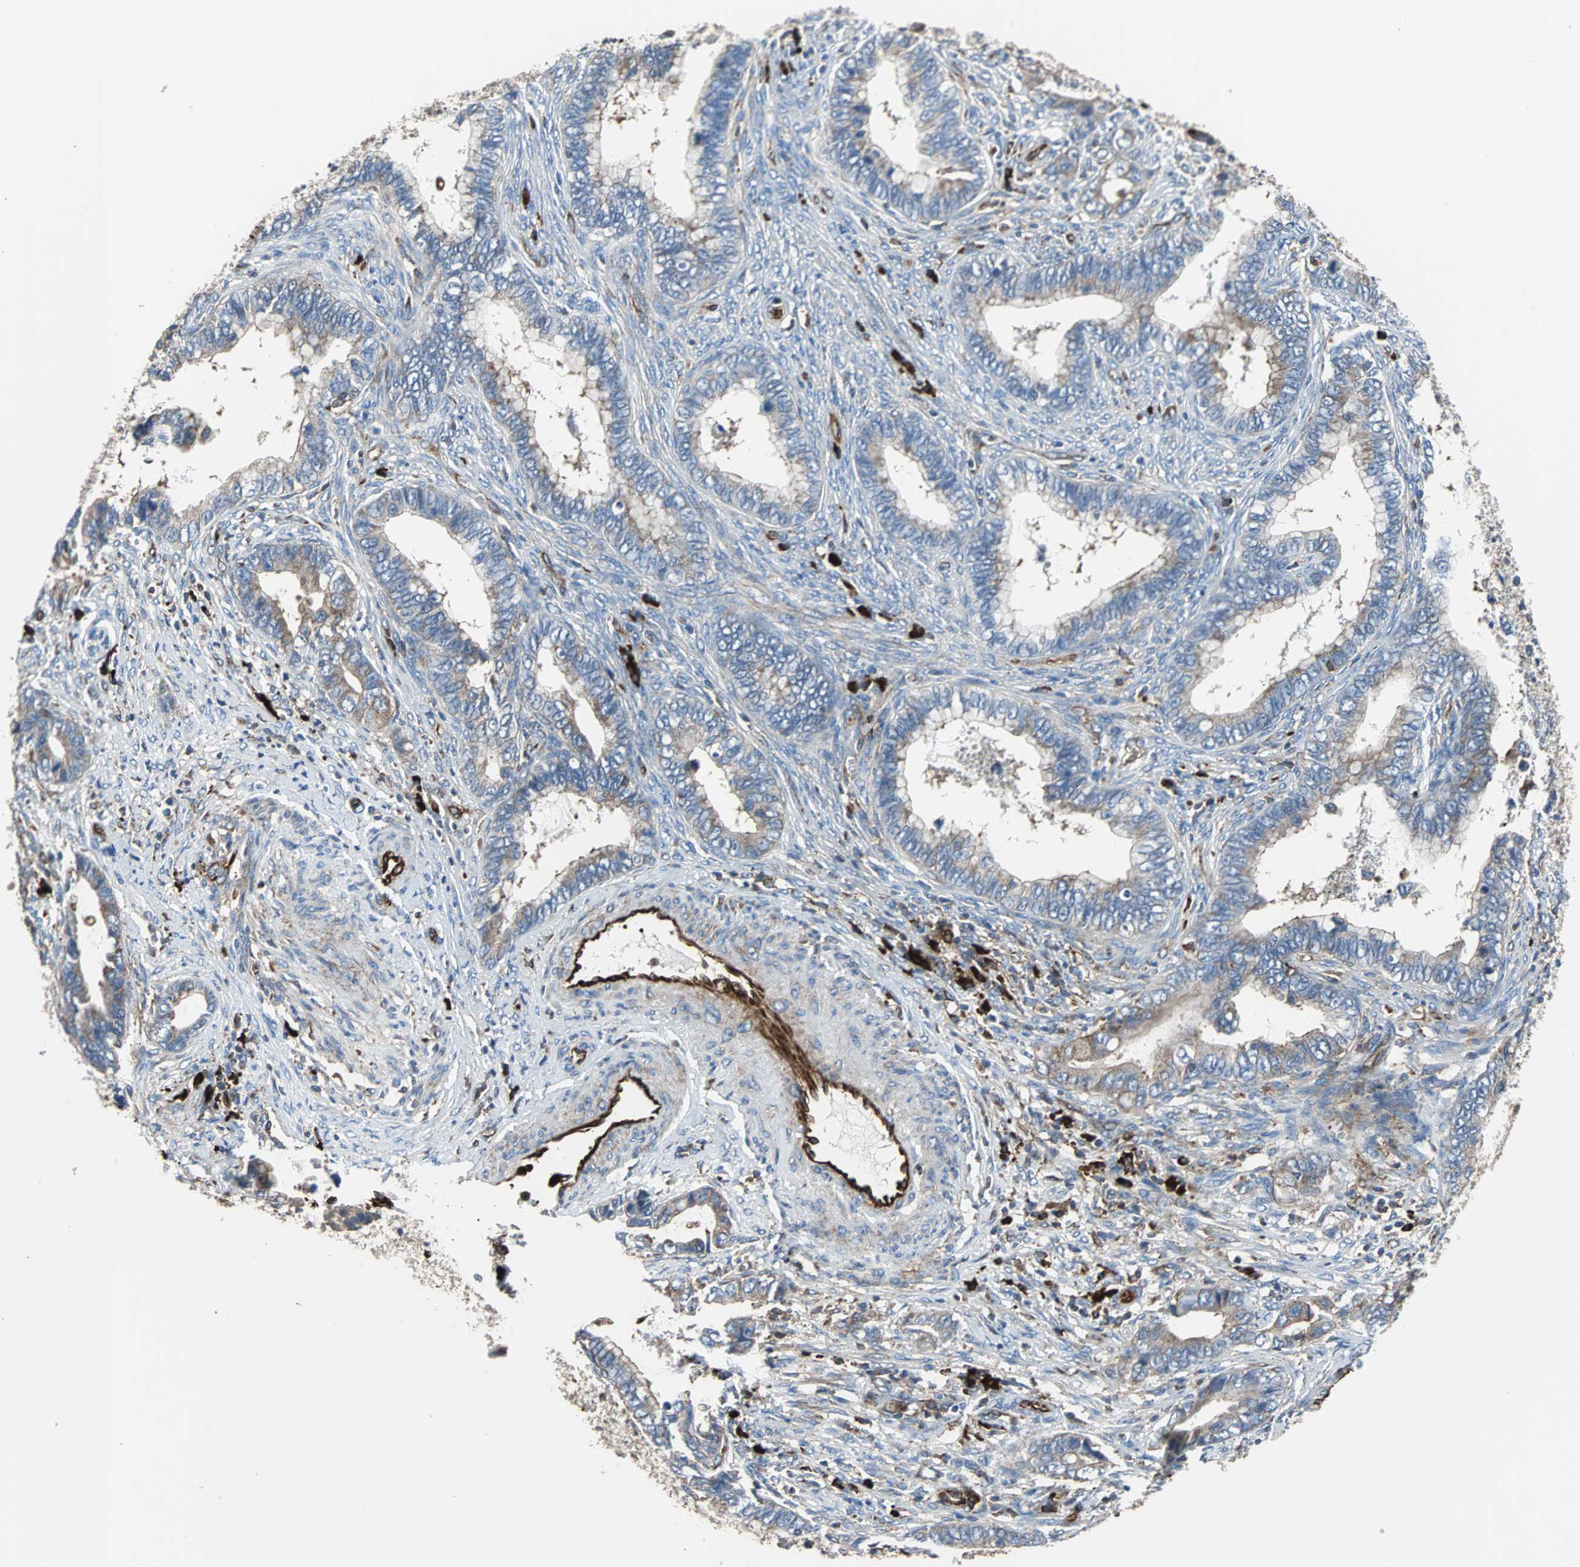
{"staining": {"intensity": "weak", "quantity": ">75%", "location": "cytoplasmic/membranous"}, "tissue": "cervical cancer", "cell_type": "Tumor cells", "image_type": "cancer", "snomed": [{"axis": "morphology", "description": "Adenocarcinoma, NOS"}, {"axis": "topography", "description": "Cervix"}], "caption": "IHC histopathology image of cervical adenocarcinoma stained for a protein (brown), which reveals low levels of weak cytoplasmic/membranous staining in about >75% of tumor cells.", "gene": "PLCG2", "patient": {"sex": "female", "age": 44}}